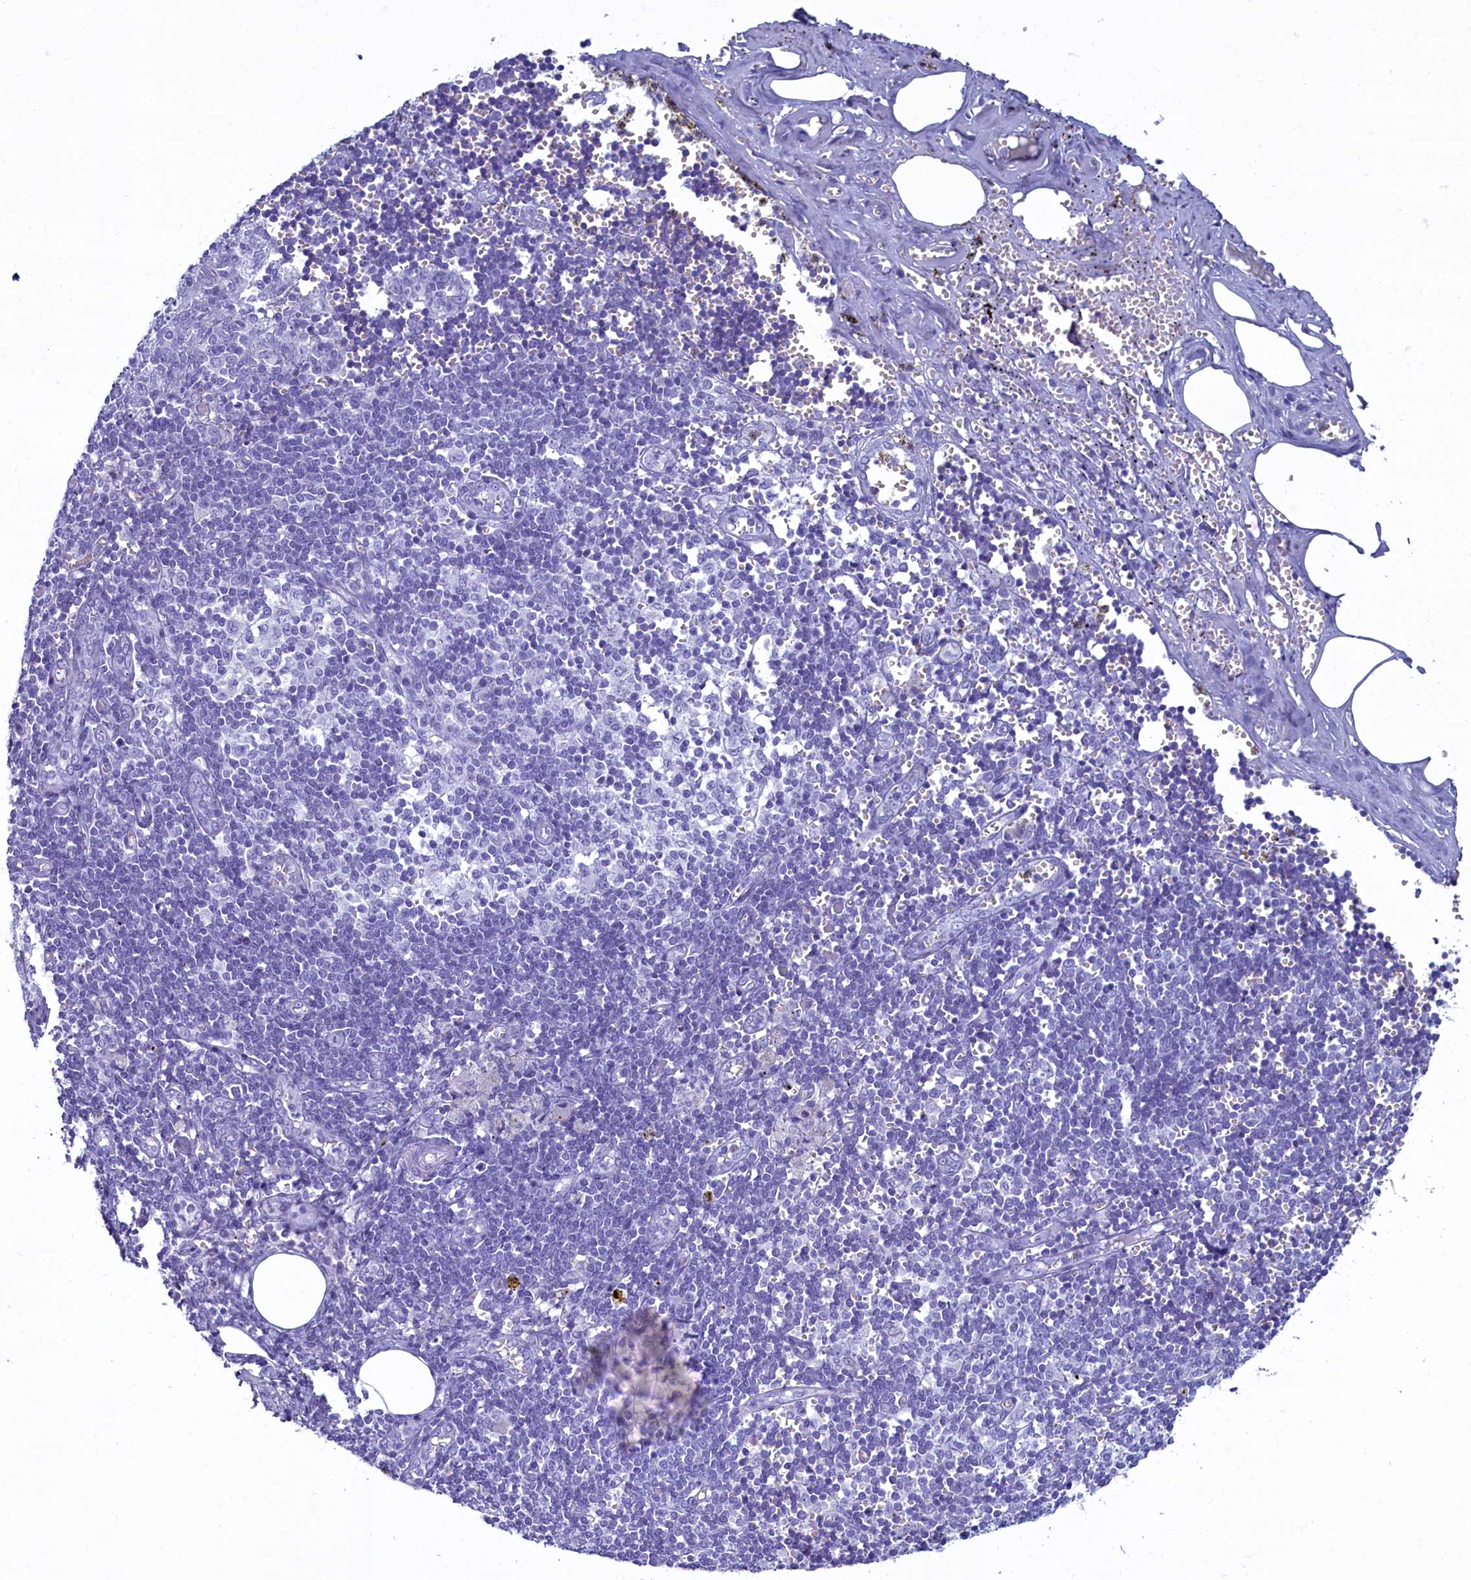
{"staining": {"intensity": "negative", "quantity": "none", "location": "none"}, "tissue": "salivary gland", "cell_type": "Glandular cells", "image_type": "normal", "snomed": [{"axis": "morphology", "description": "Normal tissue, NOS"}, {"axis": "topography", "description": "Salivary gland"}], "caption": "Immunohistochemical staining of benign salivary gland reveals no significant expression in glandular cells. (Brightfield microscopy of DAB immunohistochemistry at high magnification).", "gene": "SKA3", "patient": {"sex": "male", "age": 62}}